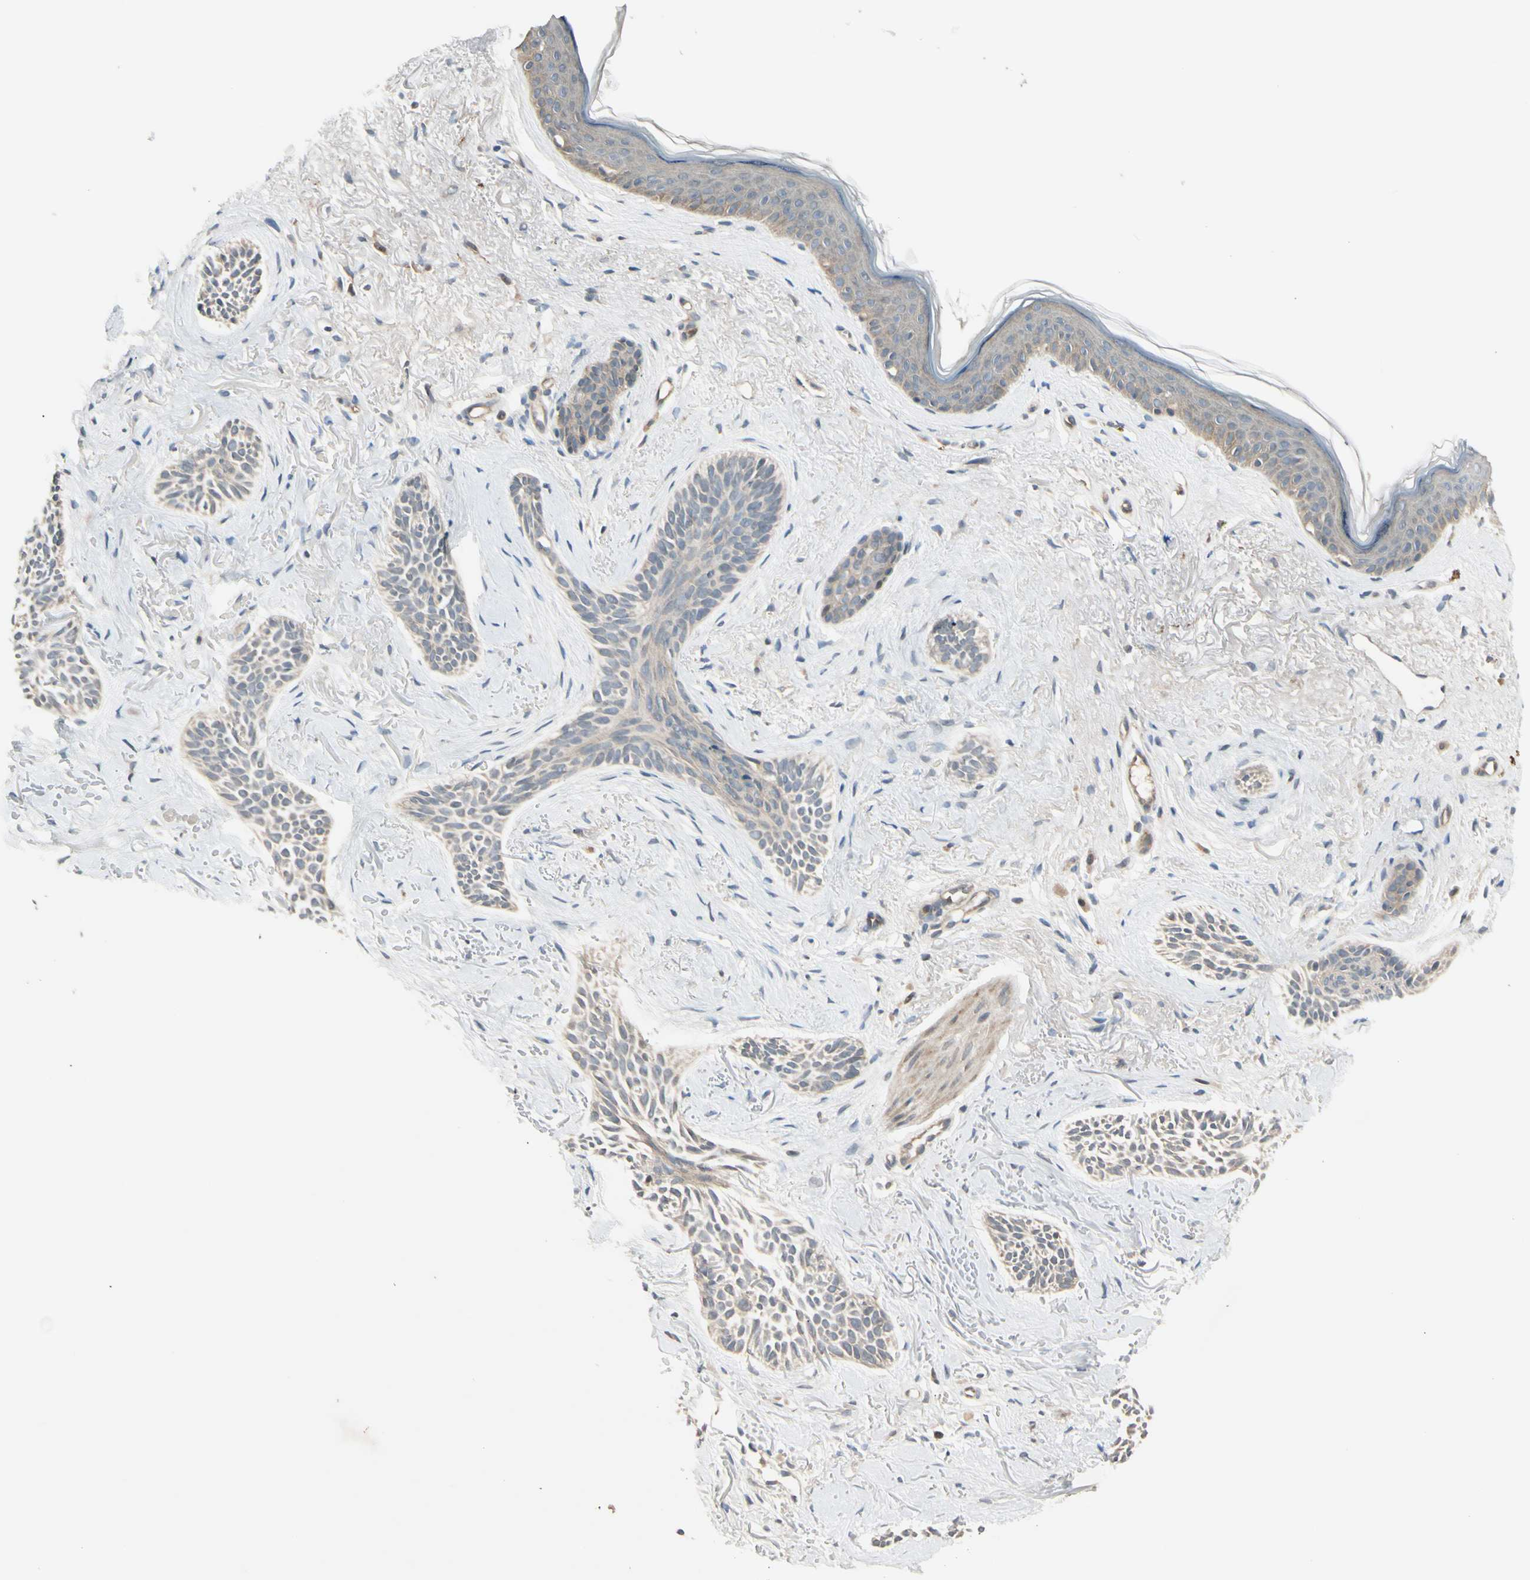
{"staining": {"intensity": "negative", "quantity": "none", "location": "none"}, "tissue": "skin cancer", "cell_type": "Tumor cells", "image_type": "cancer", "snomed": [{"axis": "morphology", "description": "Normal tissue, NOS"}, {"axis": "morphology", "description": "Basal cell carcinoma"}, {"axis": "topography", "description": "Skin"}], "caption": "Immunohistochemistry photomicrograph of skin basal cell carcinoma stained for a protein (brown), which shows no staining in tumor cells. (DAB (3,3'-diaminobenzidine) immunohistochemistry, high magnification).", "gene": "FGF10", "patient": {"sex": "female", "age": 84}}